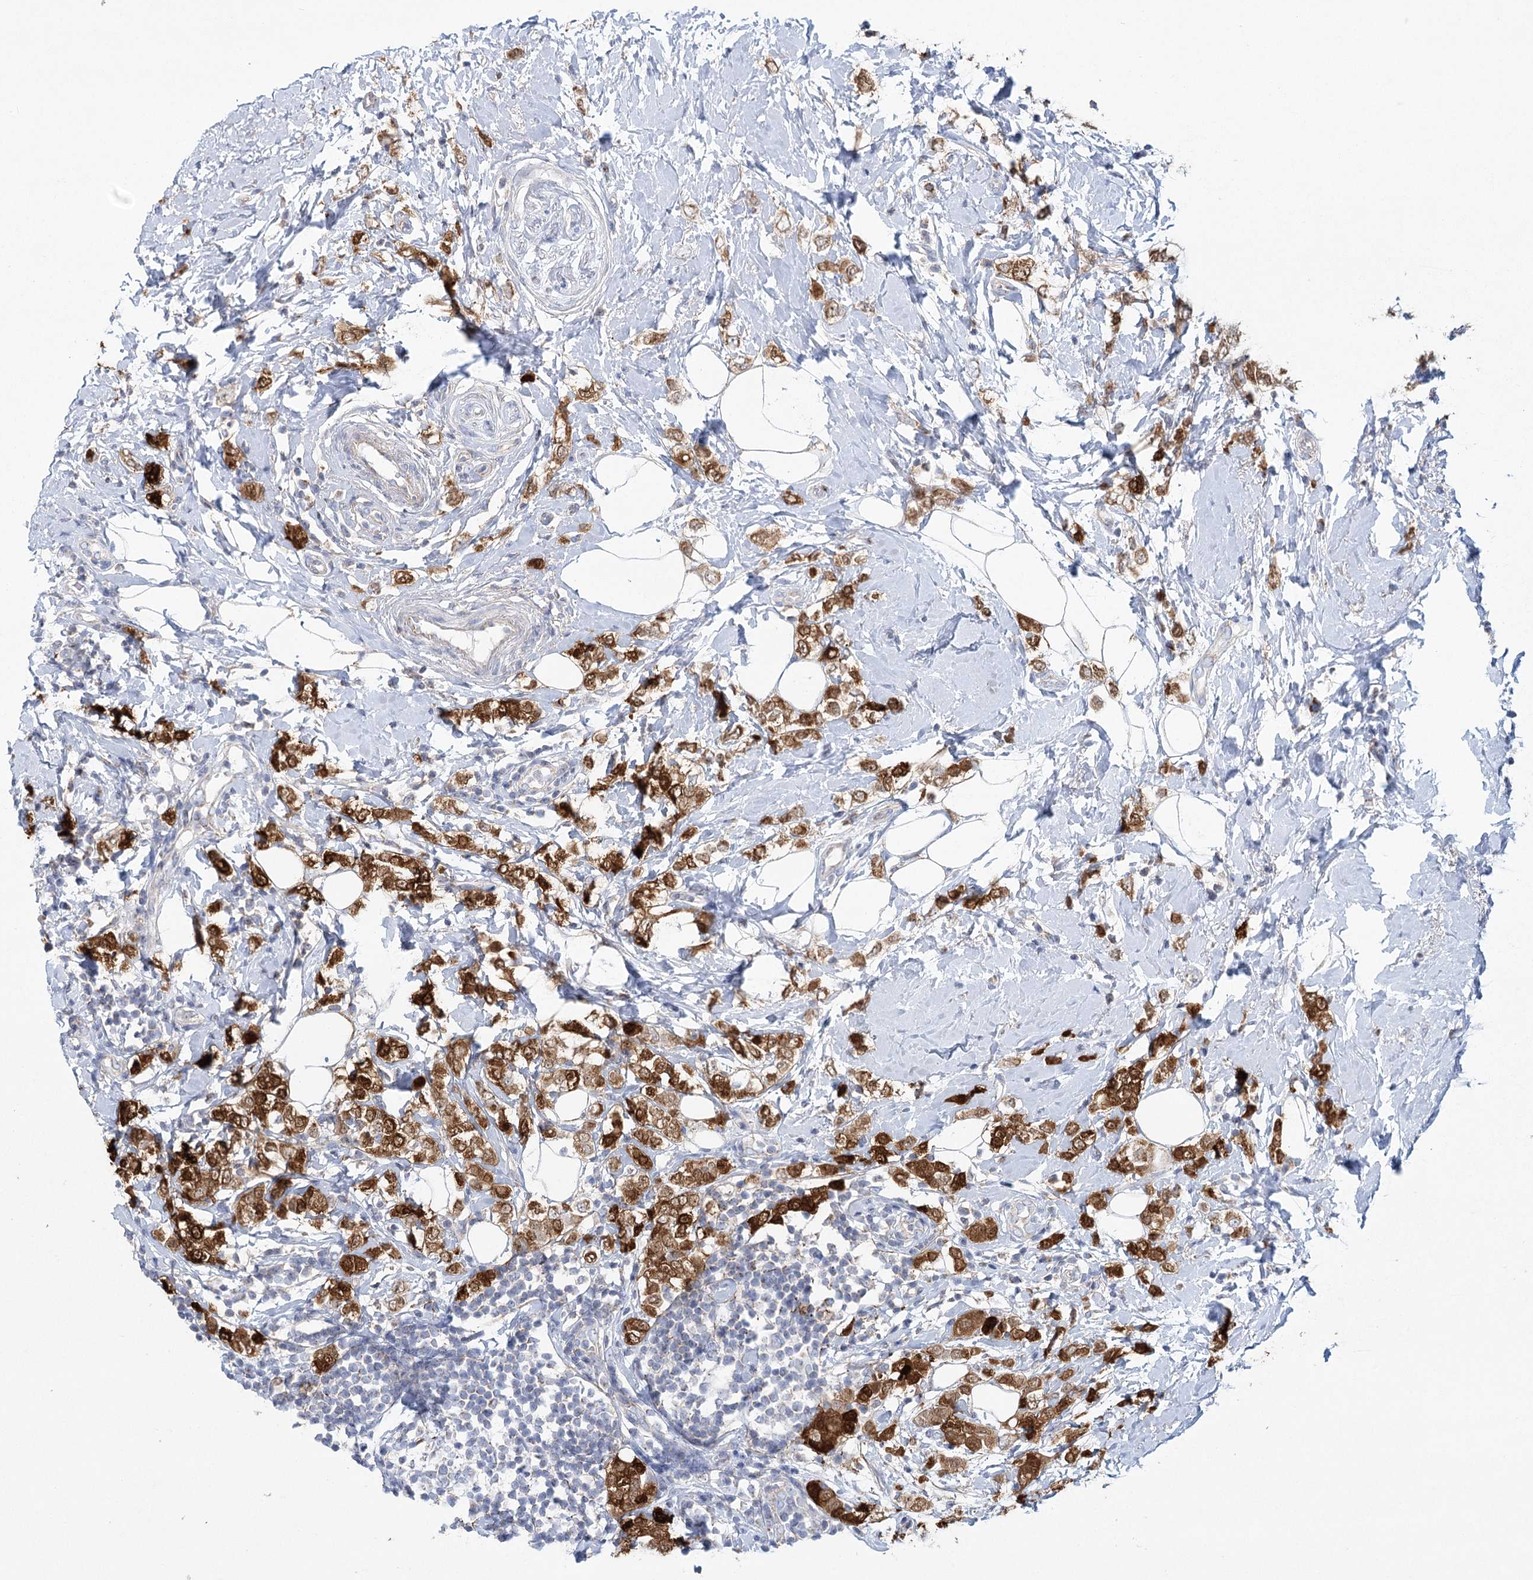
{"staining": {"intensity": "moderate", "quantity": ">75%", "location": "cytoplasmic/membranous"}, "tissue": "breast cancer", "cell_type": "Tumor cells", "image_type": "cancer", "snomed": [{"axis": "morphology", "description": "Lobular carcinoma"}, {"axis": "topography", "description": "Breast"}], "caption": "Breast cancer (lobular carcinoma) stained with immunohistochemistry (IHC) exhibits moderate cytoplasmic/membranous positivity in about >75% of tumor cells.", "gene": "SNX7", "patient": {"sex": "female", "age": 47}}